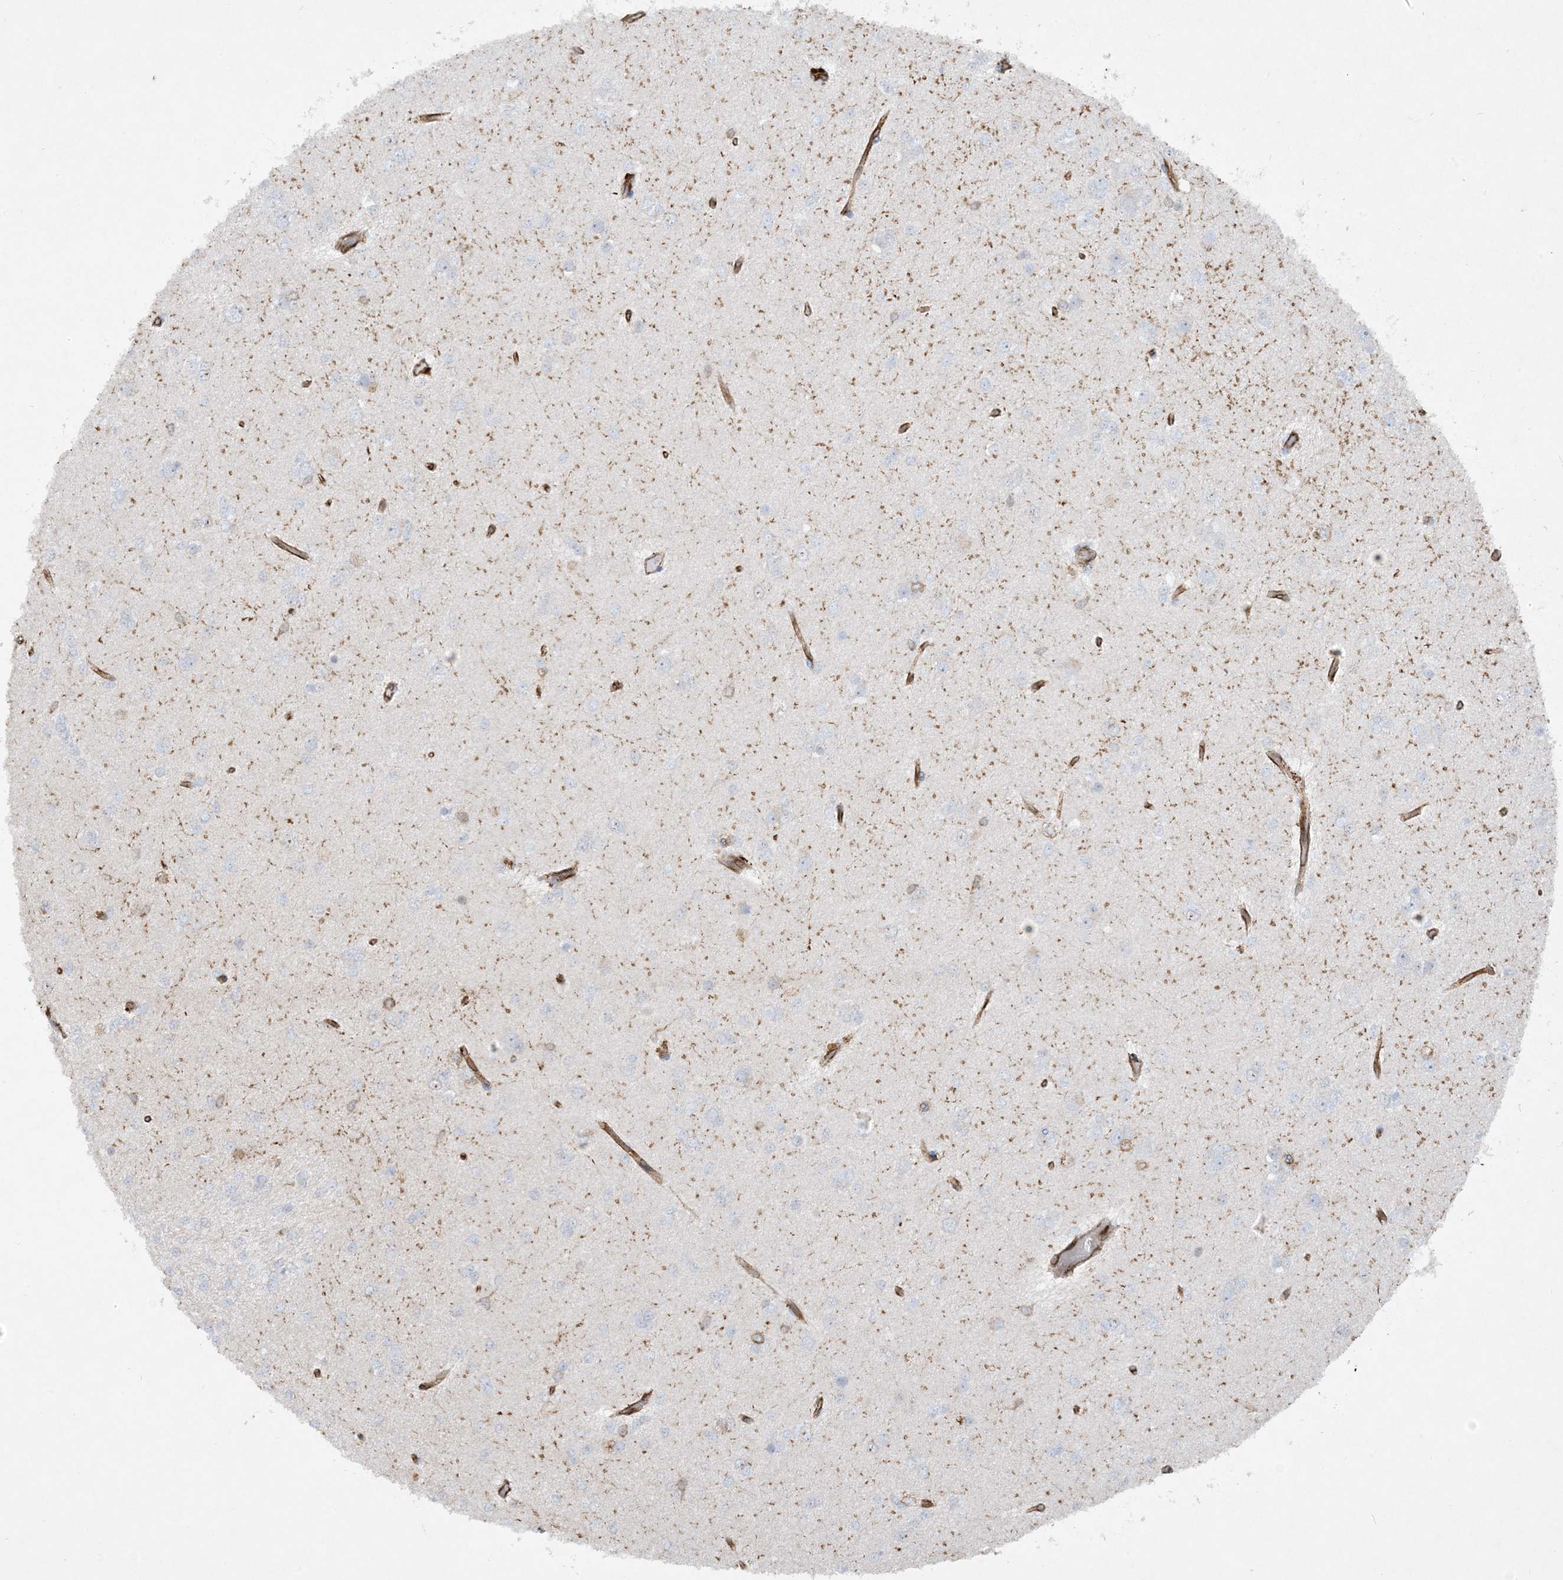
{"staining": {"intensity": "negative", "quantity": "none", "location": "none"}, "tissue": "glioma", "cell_type": "Tumor cells", "image_type": "cancer", "snomed": [{"axis": "morphology", "description": "Glioma, malignant, Low grade"}, {"axis": "topography", "description": "Brain"}], "caption": "Immunohistochemistry histopathology image of human malignant glioma (low-grade) stained for a protein (brown), which reveals no positivity in tumor cells.", "gene": "HLA-E", "patient": {"sex": "female", "age": 22}}